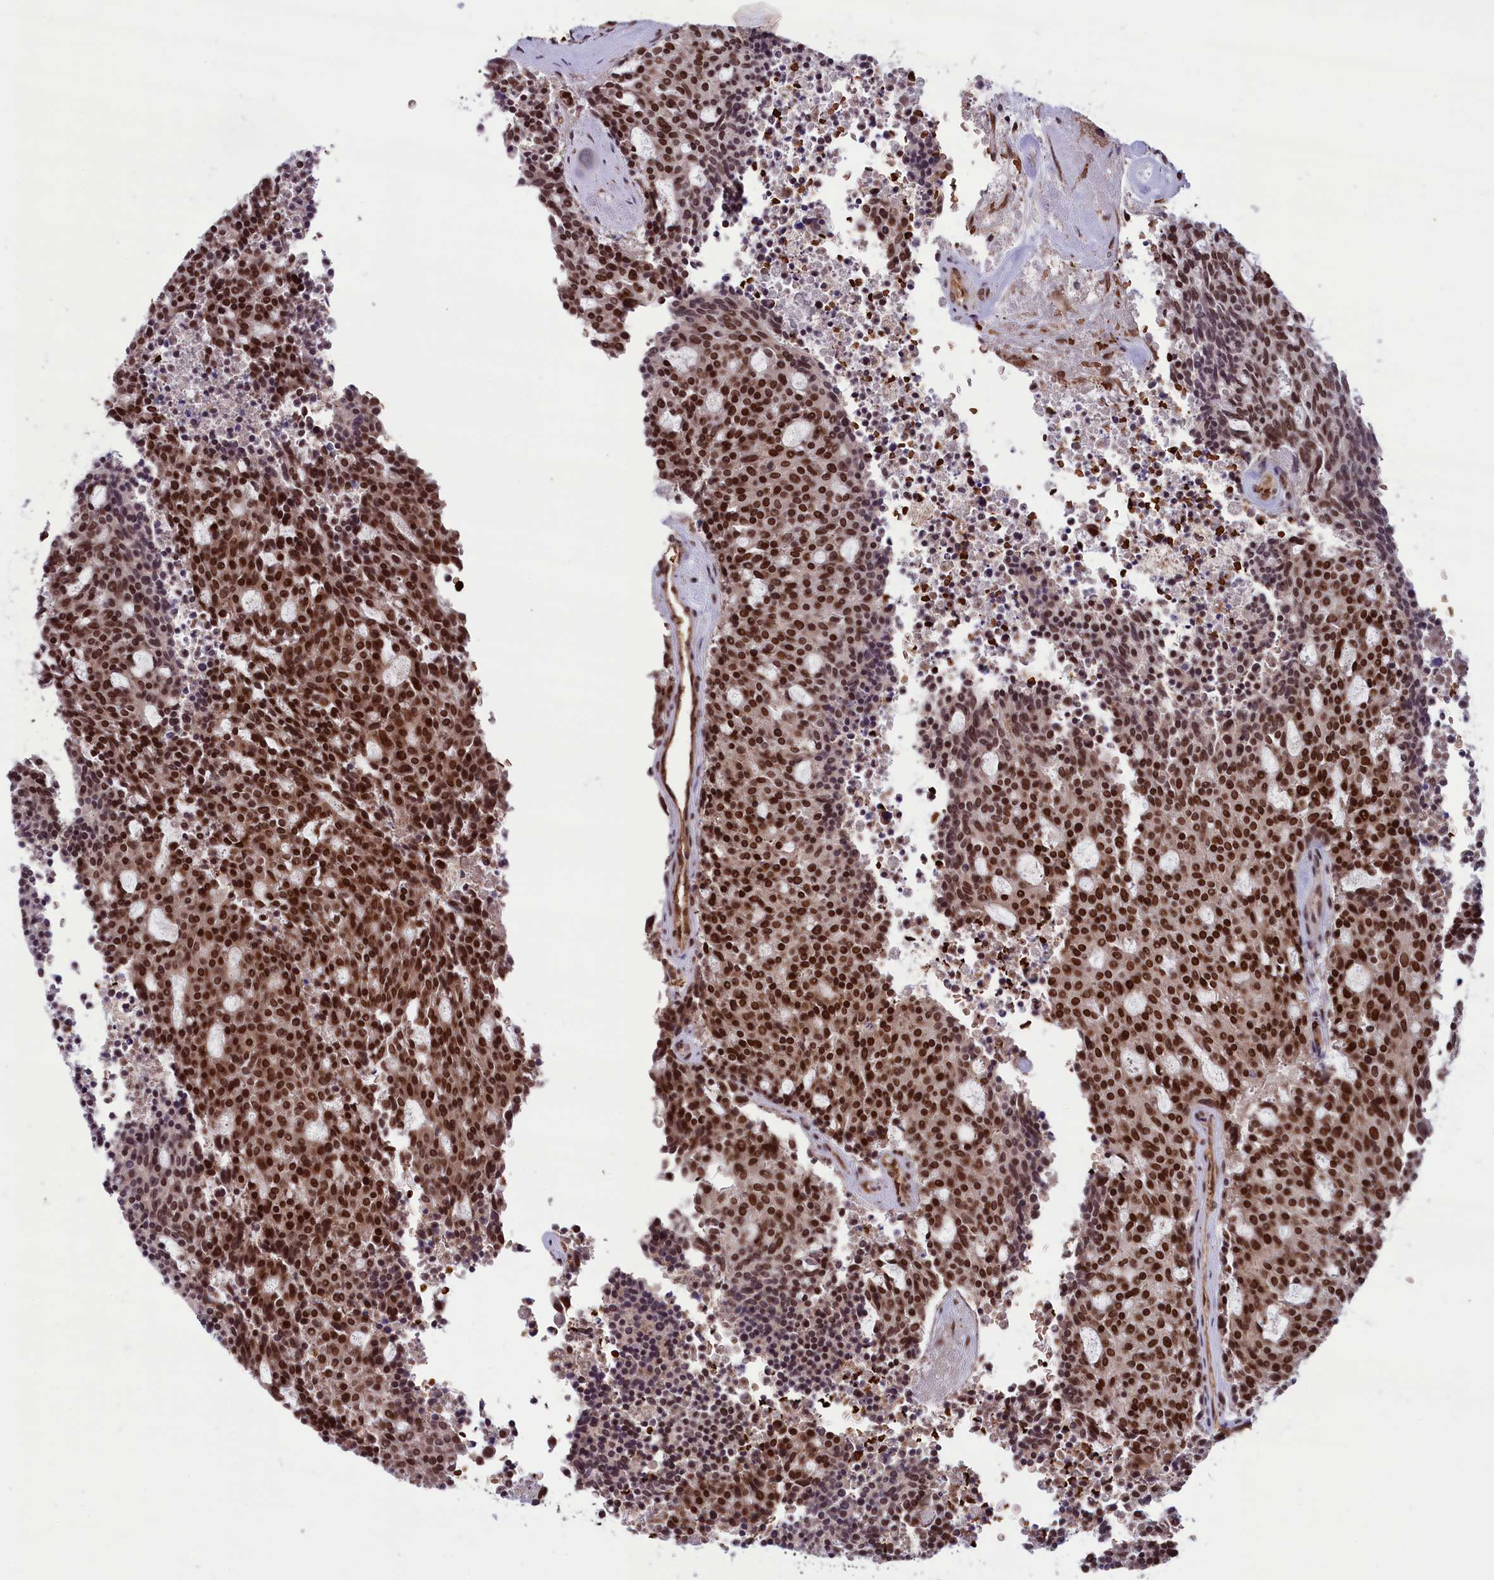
{"staining": {"intensity": "strong", "quantity": ">75%", "location": "nuclear"}, "tissue": "carcinoid", "cell_type": "Tumor cells", "image_type": "cancer", "snomed": [{"axis": "morphology", "description": "Carcinoid, malignant, NOS"}, {"axis": "topography", "description": "Pancreas"}], "caption": "Immunohistochemistry (IHC) of human carcinoid displays high levels of strong nuclear staining in approximately >75% of tumor cells. Nuclei are stained in blue.", "gene": "MPHOSPH8", "patient": {"sex": "female", "age": 54}}